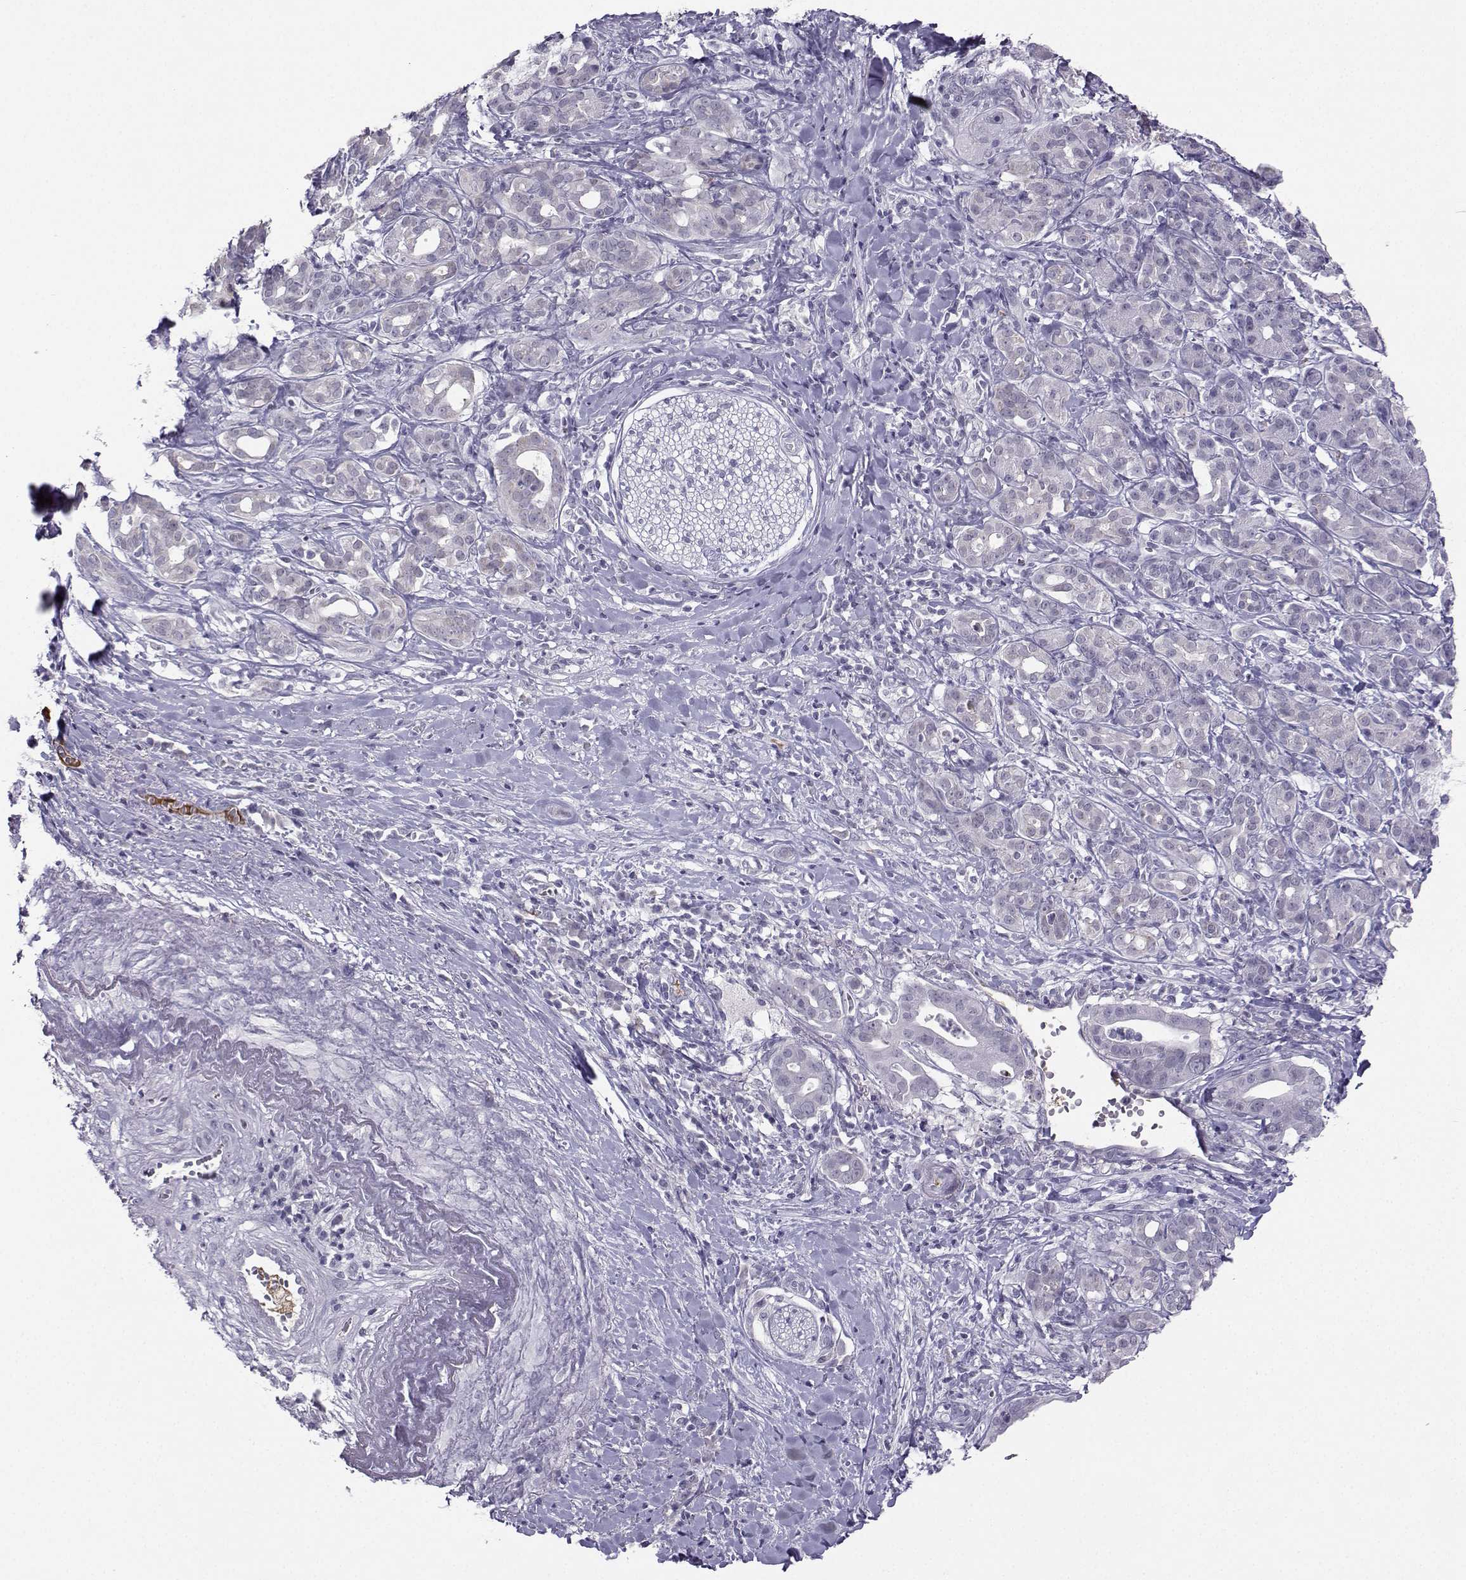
{"staining": {"intensity": "negative", "quantity": "none", "location": "none"}, "tissue": "pancreatic cancer", "cell_type": "Tumor cells", "image_type": "cancer", "snomed": [{"axis": "morphology", "description": "Adenocarcinoma, NOS"}, {"axis": "topography", "description": "Pancreas"}], "caption": "IHC of human pancreatic cancer (adenocarcinoma) demonstrates no expression in tumor cells. (DAB immunohistochemistry visualized using brightfield microscopy, high magnification).", "gene": "LHX1", "patient": {"sex": "male", "age": 61}}